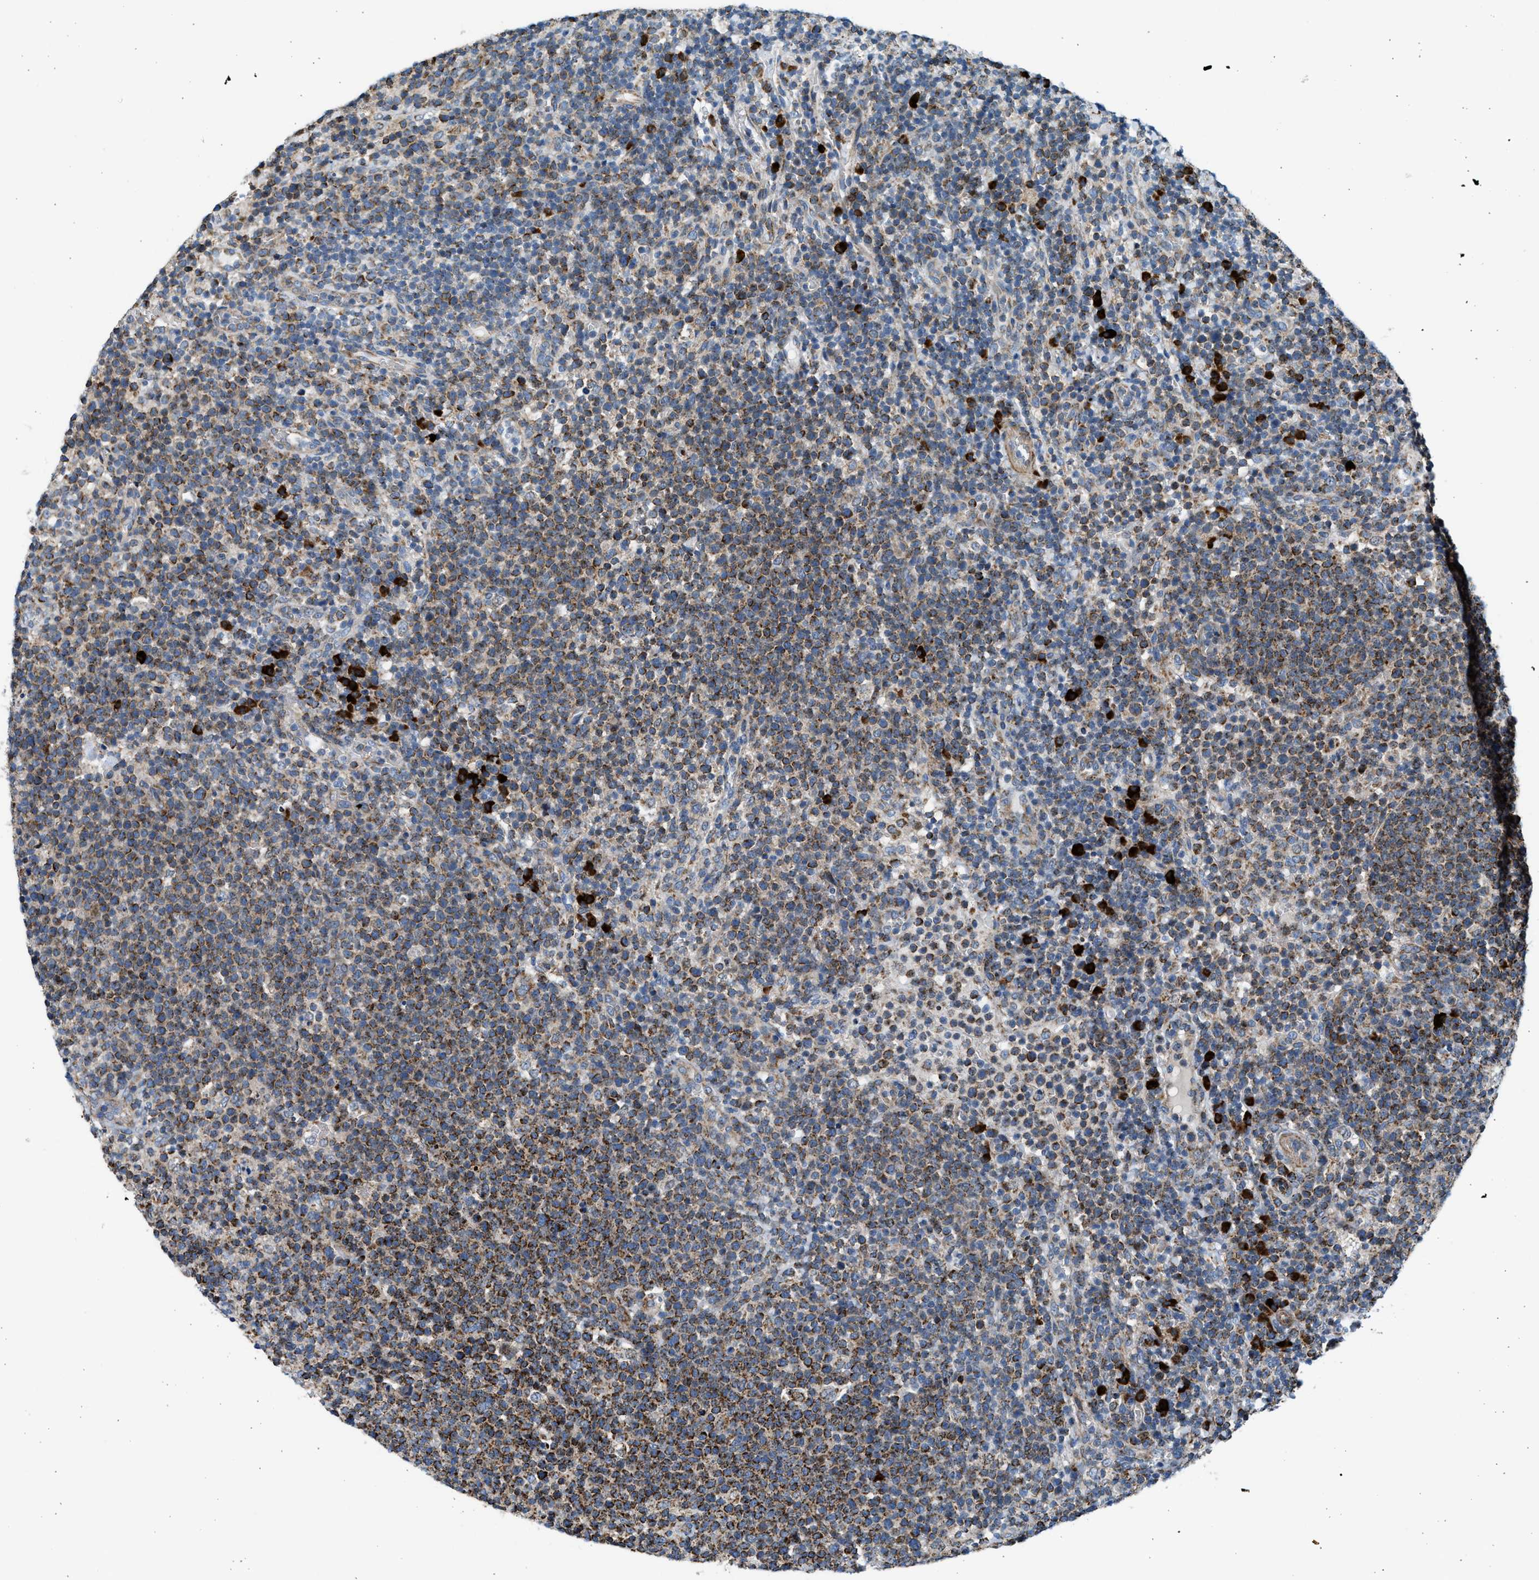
{"staining": {"intensity": "strong", "quantity": ">75%", "location": "cytoplasmic/membranous"}, "tissue": "lymphoma", "cell_type": "Tumor cells", "image_type": "cancer", "snomed": [{"axis": "morphology", "description": "Malignant lymphoma, non-Hodgkin's type, High grade"}, {"axis": "topography", "description": "Lymph node"}], "caption": "Protein expression analysis of lymphoma displays strong cytoplasmic/membranous expression in approximately >75% of tumor cells. Nuclei are stained in blue.", "gene": "KCNMB3", "patient": {"sex": "male", "age": 61}}